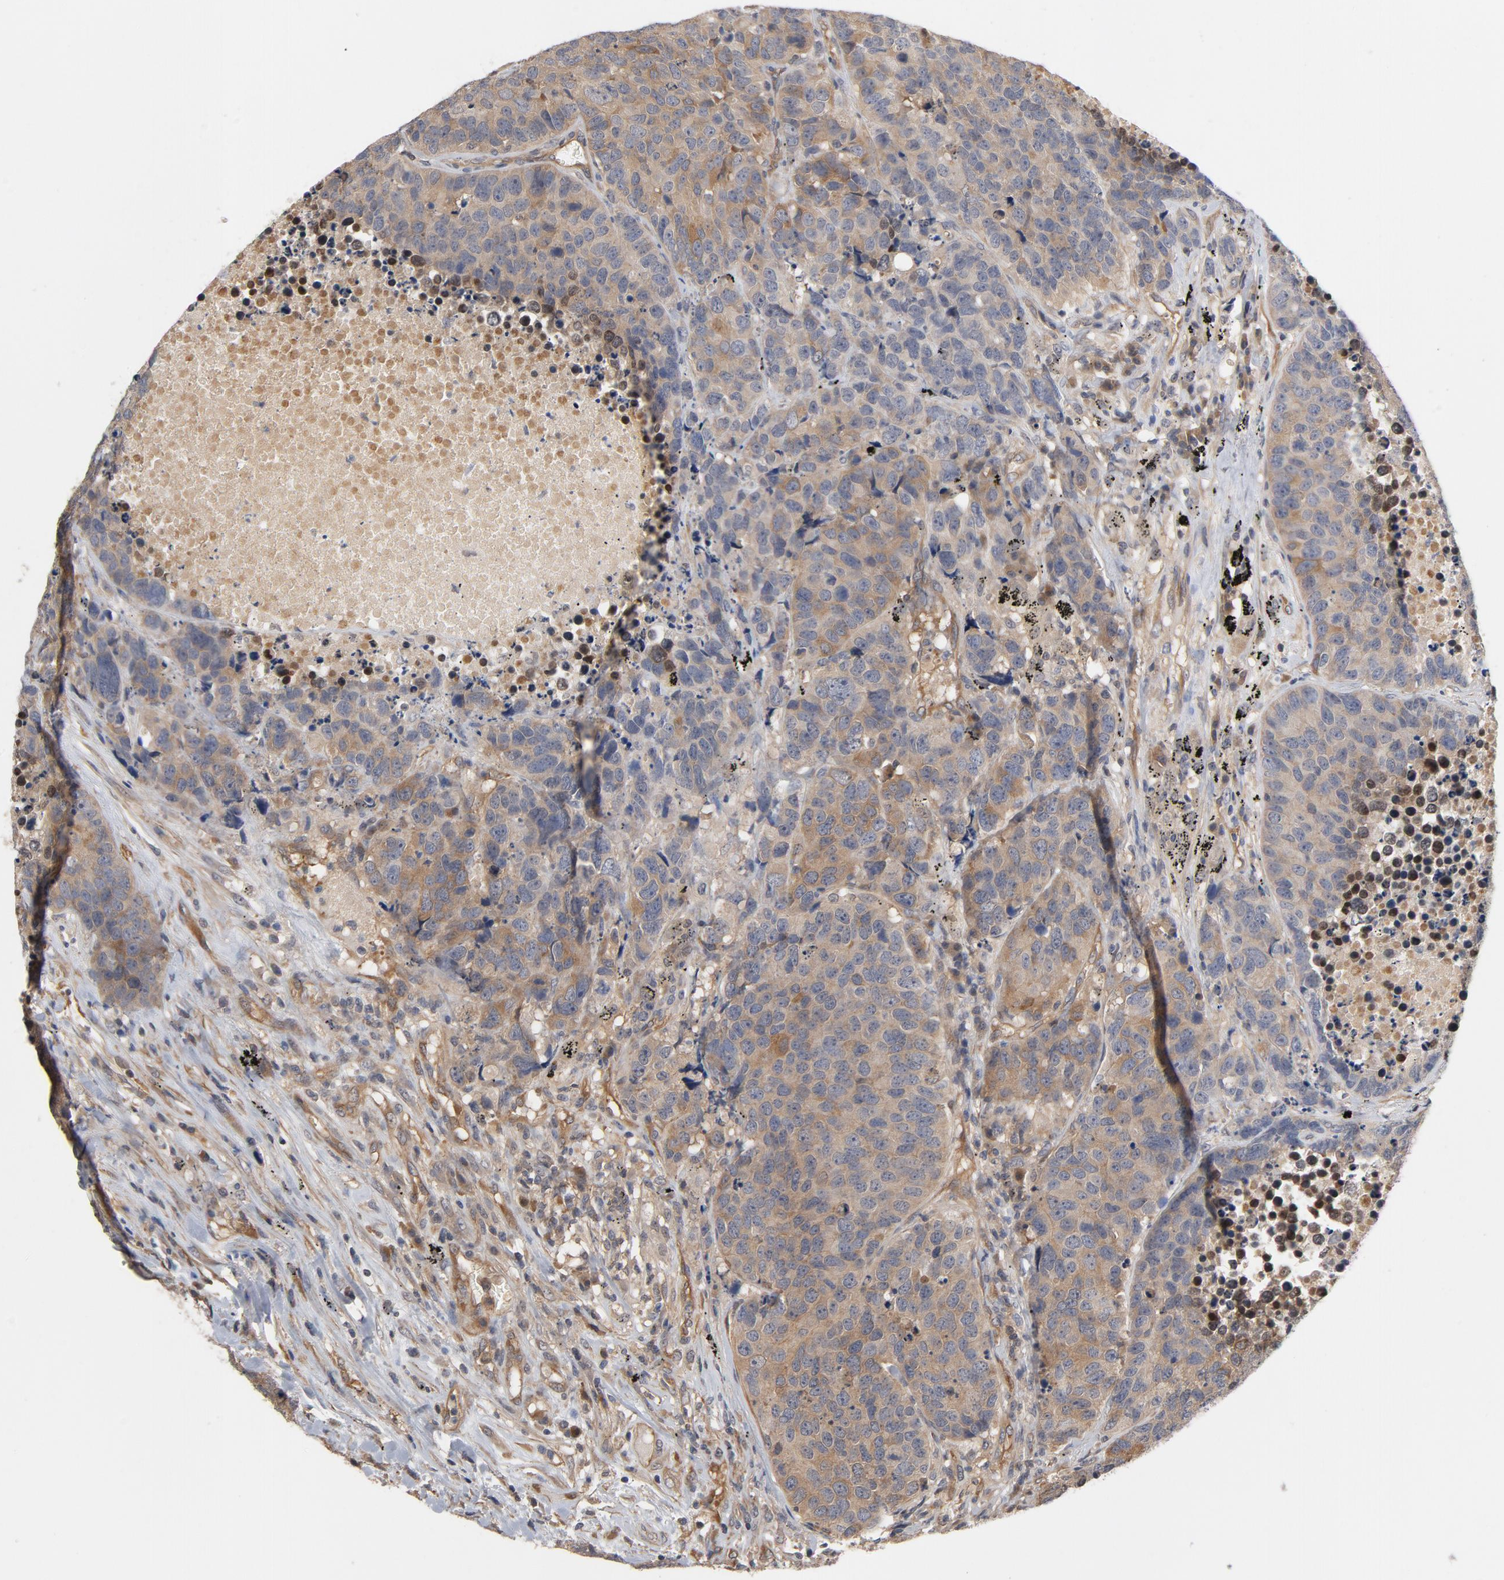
{"staining": {"intensity": "weak", "quantity": "25%-75%", "location": "cytoplasmic/membranous"}, "tissue": "carcinoid", "cell_type": "Tumor cells", "image_type": "cancer", "snomed": [{"axis": "morphology", "description": "Carcinoid, malignant, NOS"}, {"axis": "topography", "description": "Lung"}], "caption": "An IHC image of tumor tissue is shown. Protein staining in brown labels weak cytoplasmic/membranous positivity in carcinoid within tumor cells. (DAB (3,3'-diaminobenzidine) = brown stain, brightfield microscopy at high magnification).", "gene": "PITPNM2", "patient": {"sex": "male", "age": 60}}